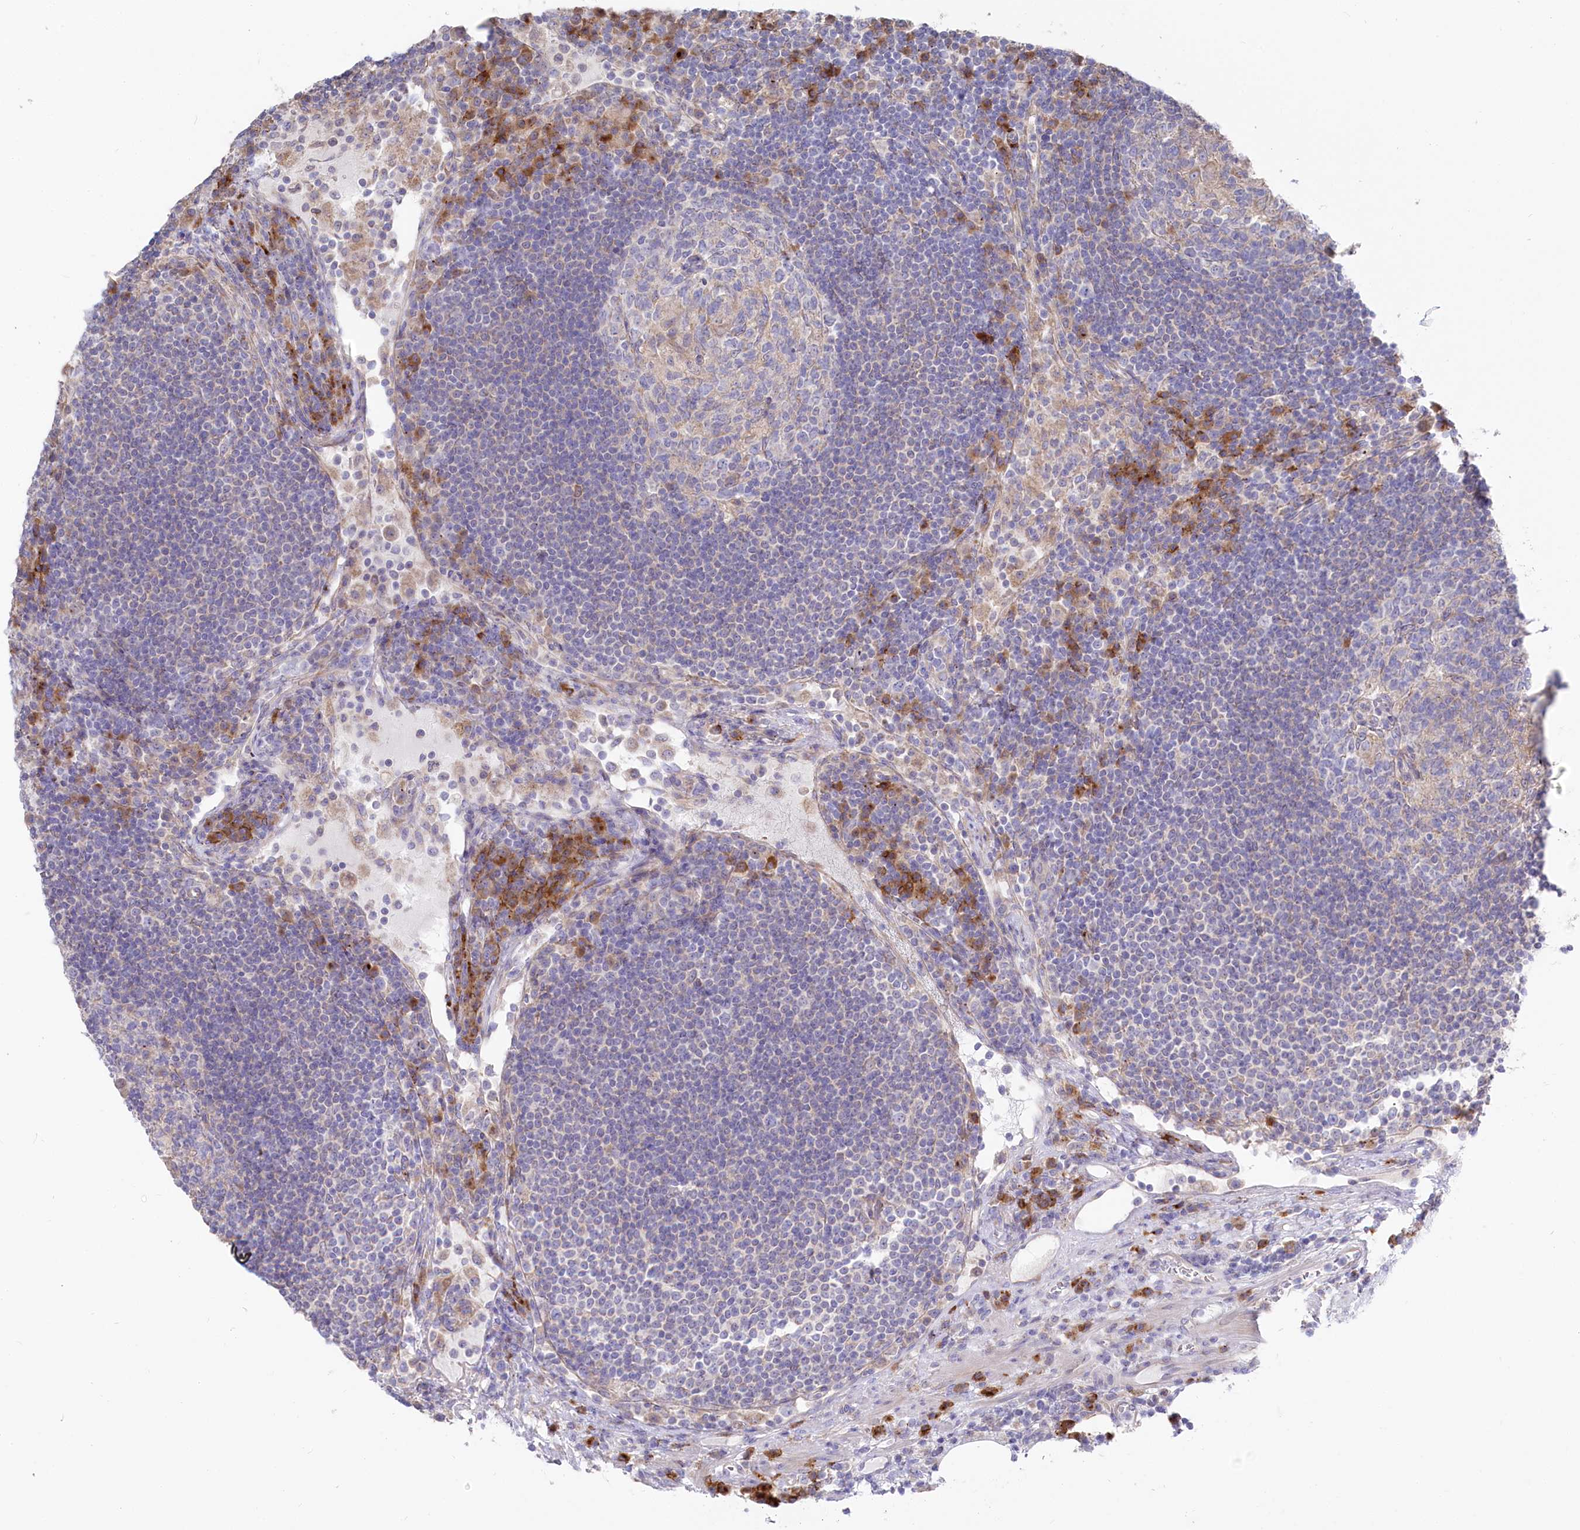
{"staining": {"intensity": "negative", "quantity": "none", "location": "none"}, "tissue": "lymph node", "cell_type": "Germinal center cells", "image_type": "normal", "snomed": [{"axis": "morphology", "description": "Normal tissue, NOS"}, {"axis": "topography", "description": "Lymph node"}], "caption": "The histopathology image shows no staining of germinal center cells in normal lymph node.", "gene": "POGLUT1", "patient": {"sex": "female", "age": 53}}